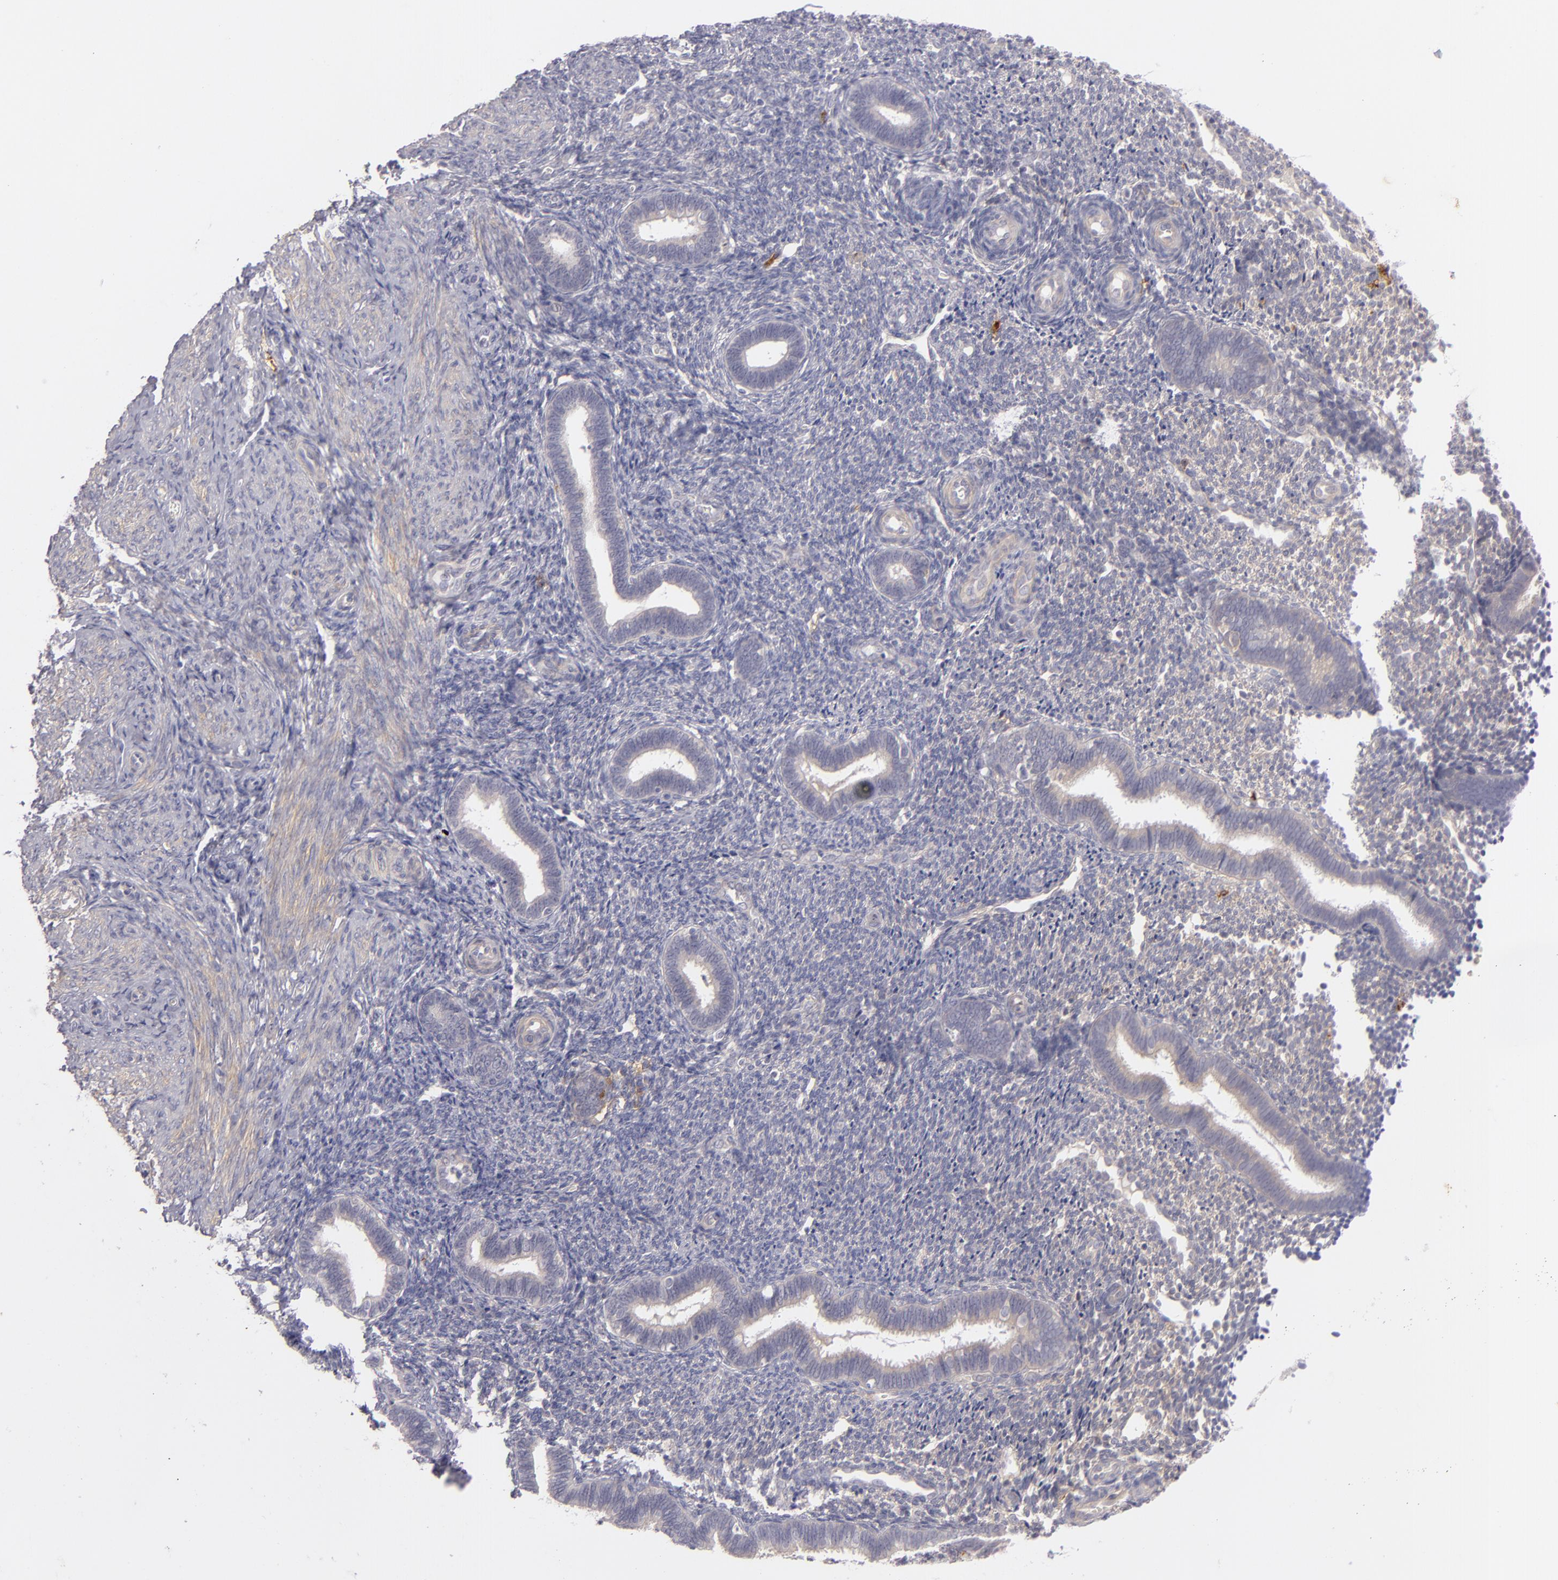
{"staining": {"intensity": "weak", "quantity": "<25%", "location": "cytoplasmic/membranous"}, "tissue": "endometrium", "cell_type": "Cells in endometrial stroma", "image_type": "normal", "snomed": [{"axis": "morphology", "description": "Normal tissue, NOS"}, {"axis": "topography", "description": "Endometrium"}], "caption": "Benign endometrium was stained to show a protein in brown. There is no significant positivity in cells in endometrial stroma. (Stains: DAB (3,3'-diaminobenzidine) IHC with hematoxylin counter stain, Microscopy: brightfield microscopy at high magnification).", "gene": "CD83", "patient": {"sex": "female", "age": 27}}